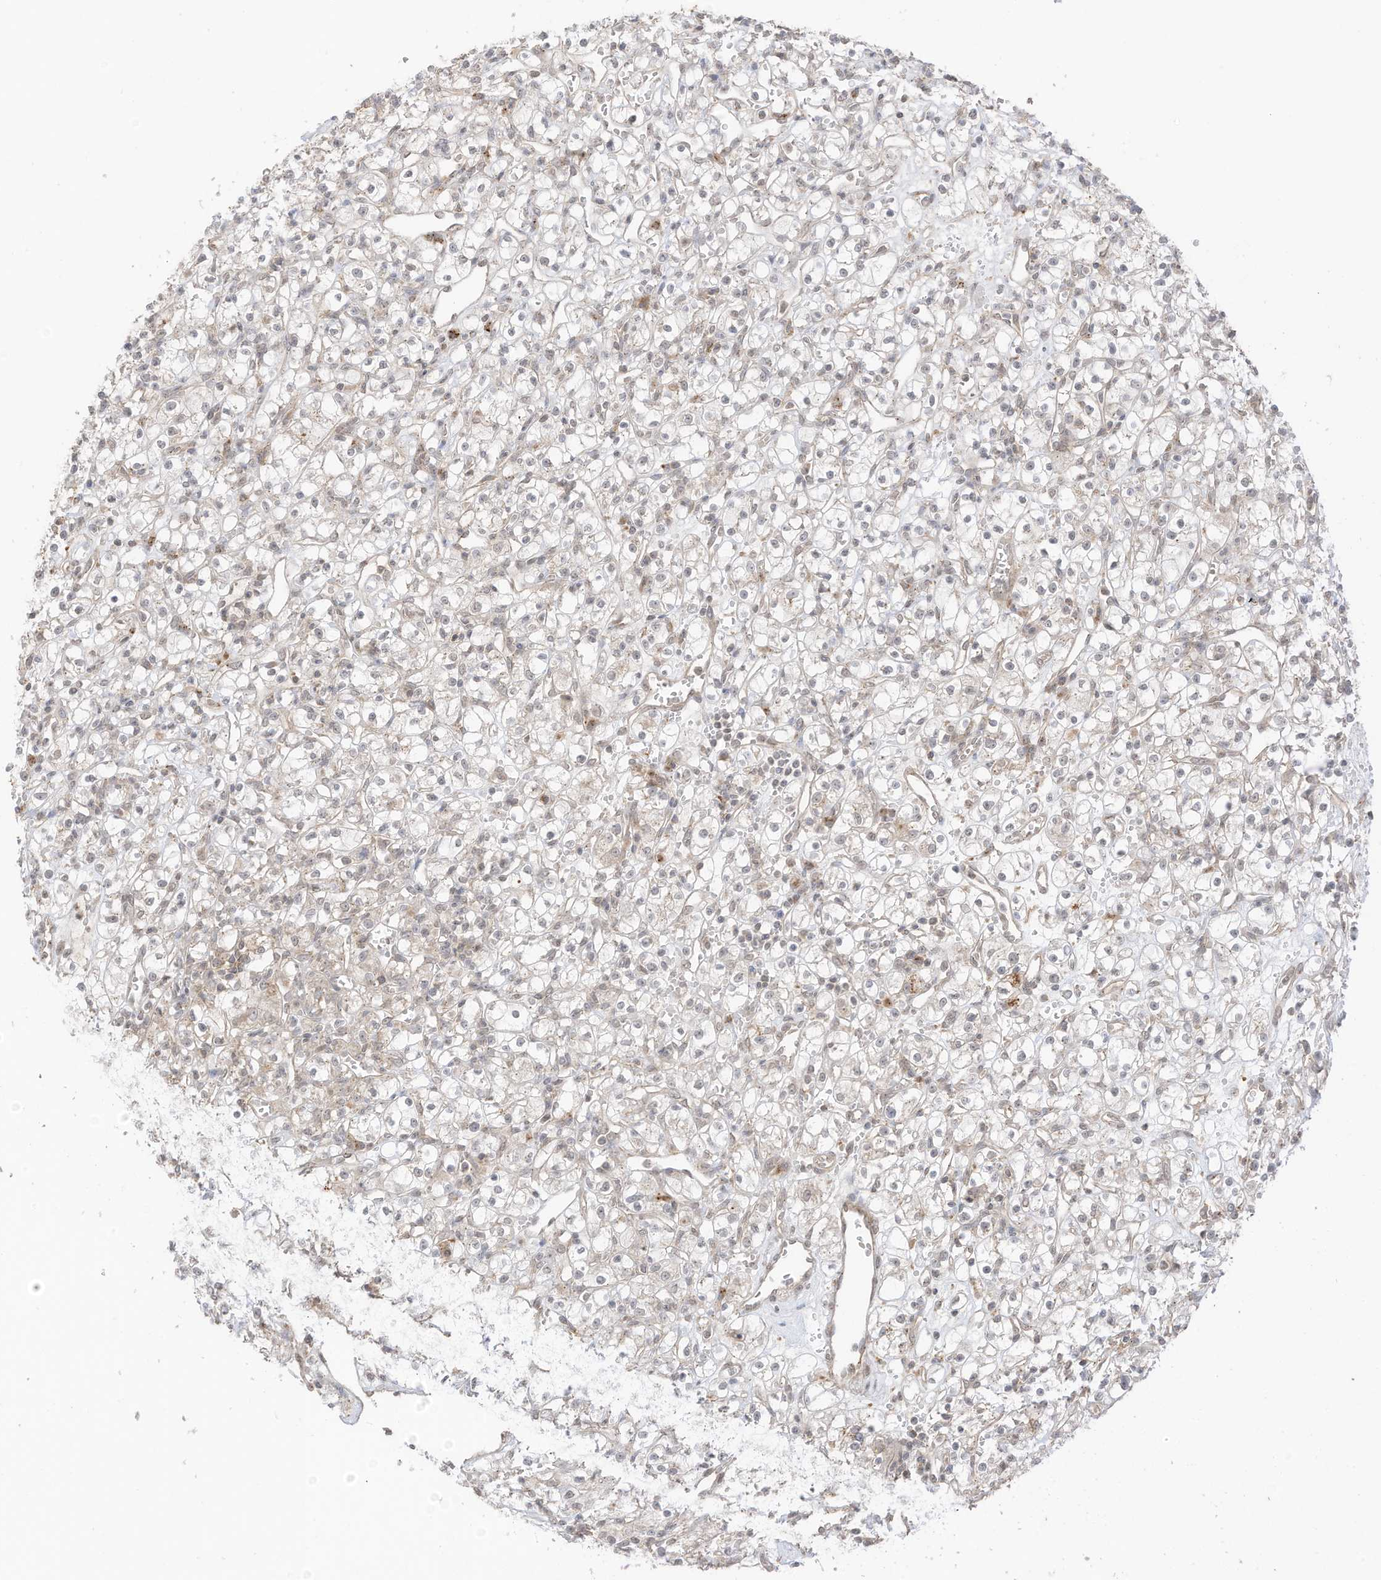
{"staining": {"intensity": "weak", "quantity": "<25%", "location": "cytoplasmic/membranous"}, "tissue": "renal cancer", "cell_type": "Tumor cells", "image_type": "cancer", "snomed": [{"axis": "morphology", "description": "Adenocarcinoma, NOS"}, {"axis": "topography", "description": "Kidney"}], "caption": "This micrograph is of renal adenocarcinoma stained with IHC to label a protein in brown with the nuclei are counter-stained blue. There is no expression in tumor cells.", "gene": "N4BP3", "patient": {"sex": "female", "age": 59}}